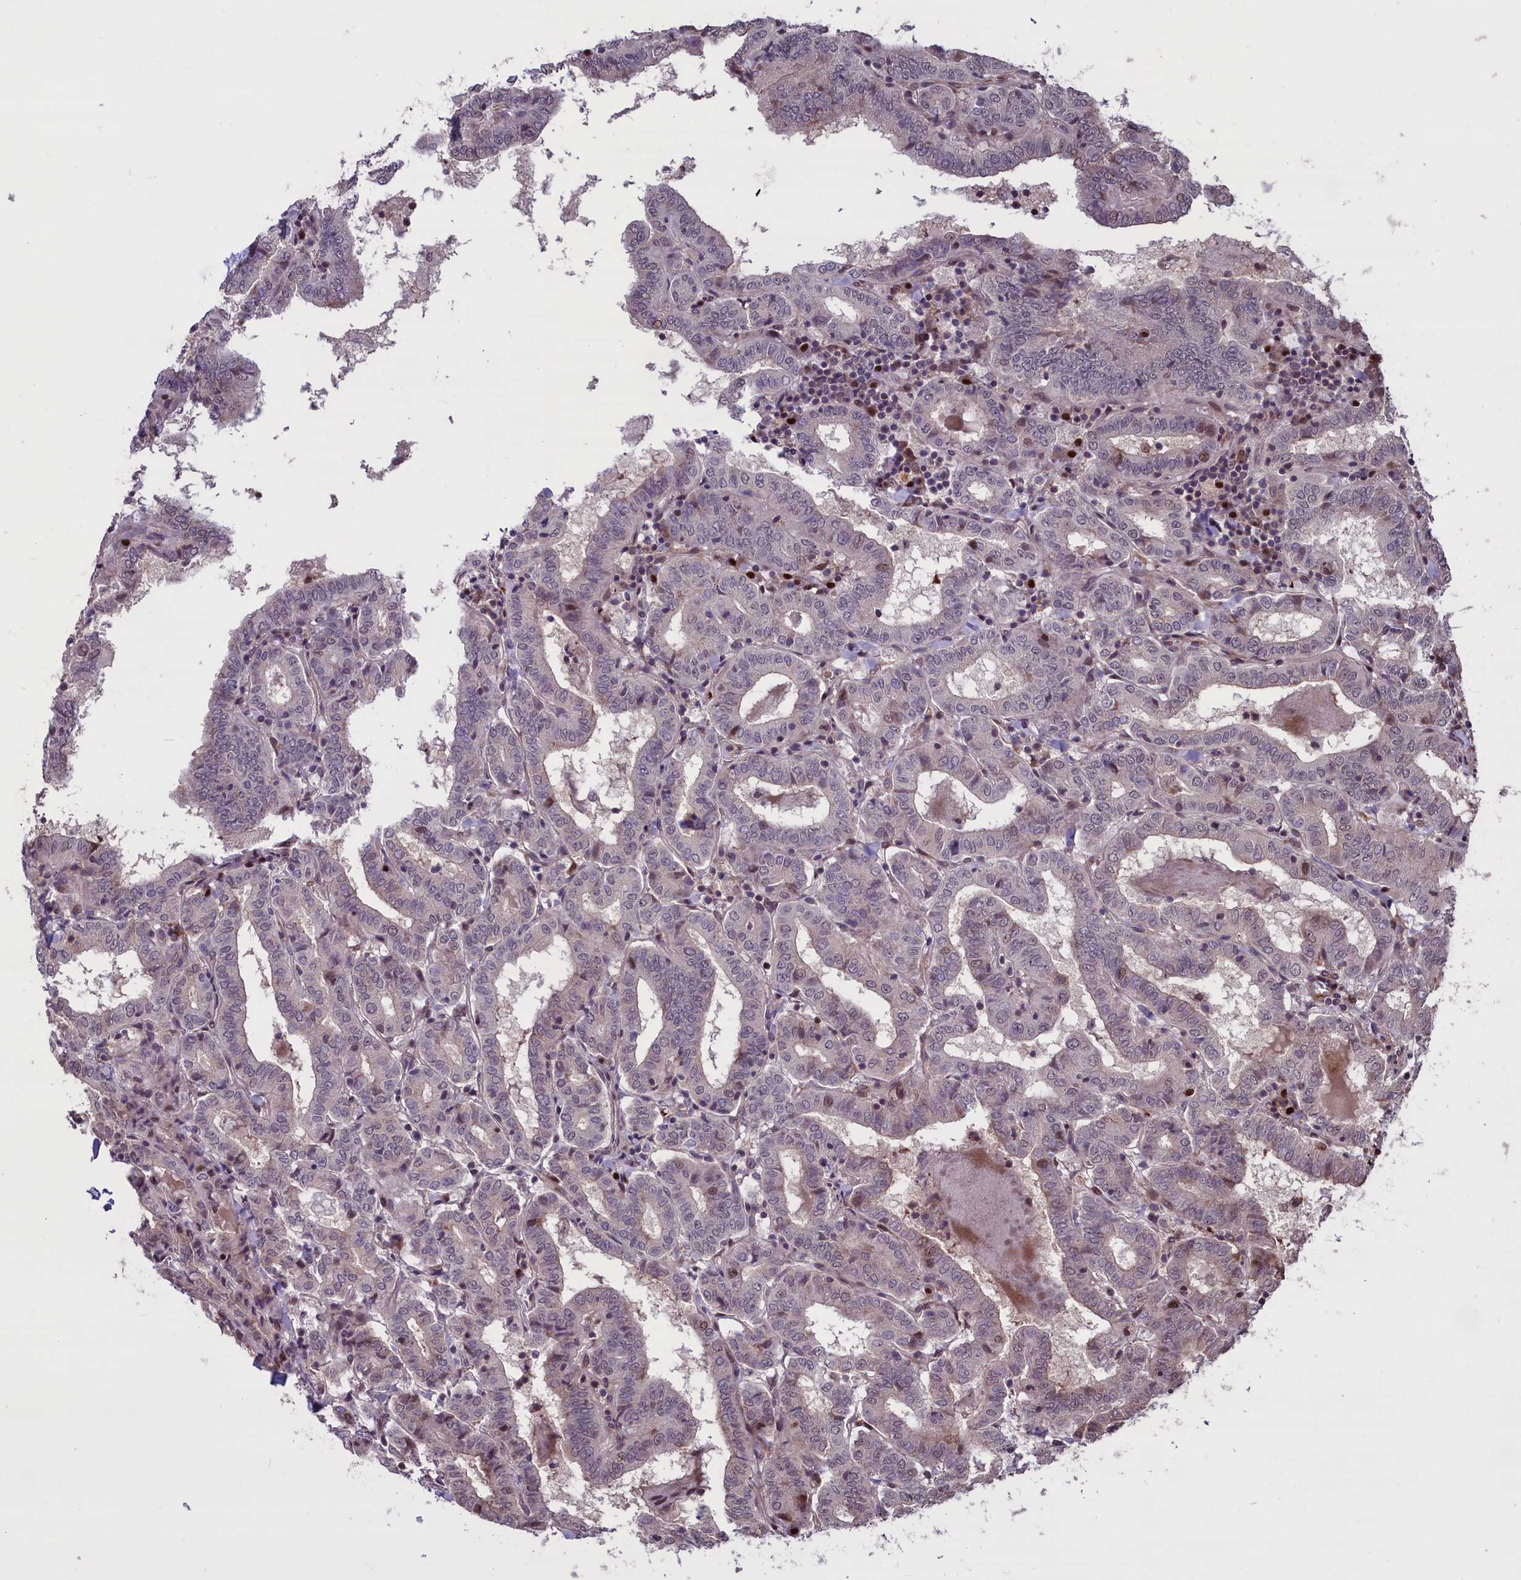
{"staining": {"intensity": "weak", "quantity": "<25%", "location": "nuclear"}, "tissue": "thyroid cancer", "cell_type": "Tumor cells", "image_type": "cancer", "snomed": [{"axis": "morphology", "description": "Papillary adenocarcinoma, NOS"}, {"axis": "topography", "description": "Thyroid gland"}], "caption": "DAB (3,3'-diaminobenzidine) immunohistochemical staining of human thyroid cancer exhibits no significant staining in tumor cells.", "gene": "SHFL", "patient": {"sex": "female", "age": 72}}